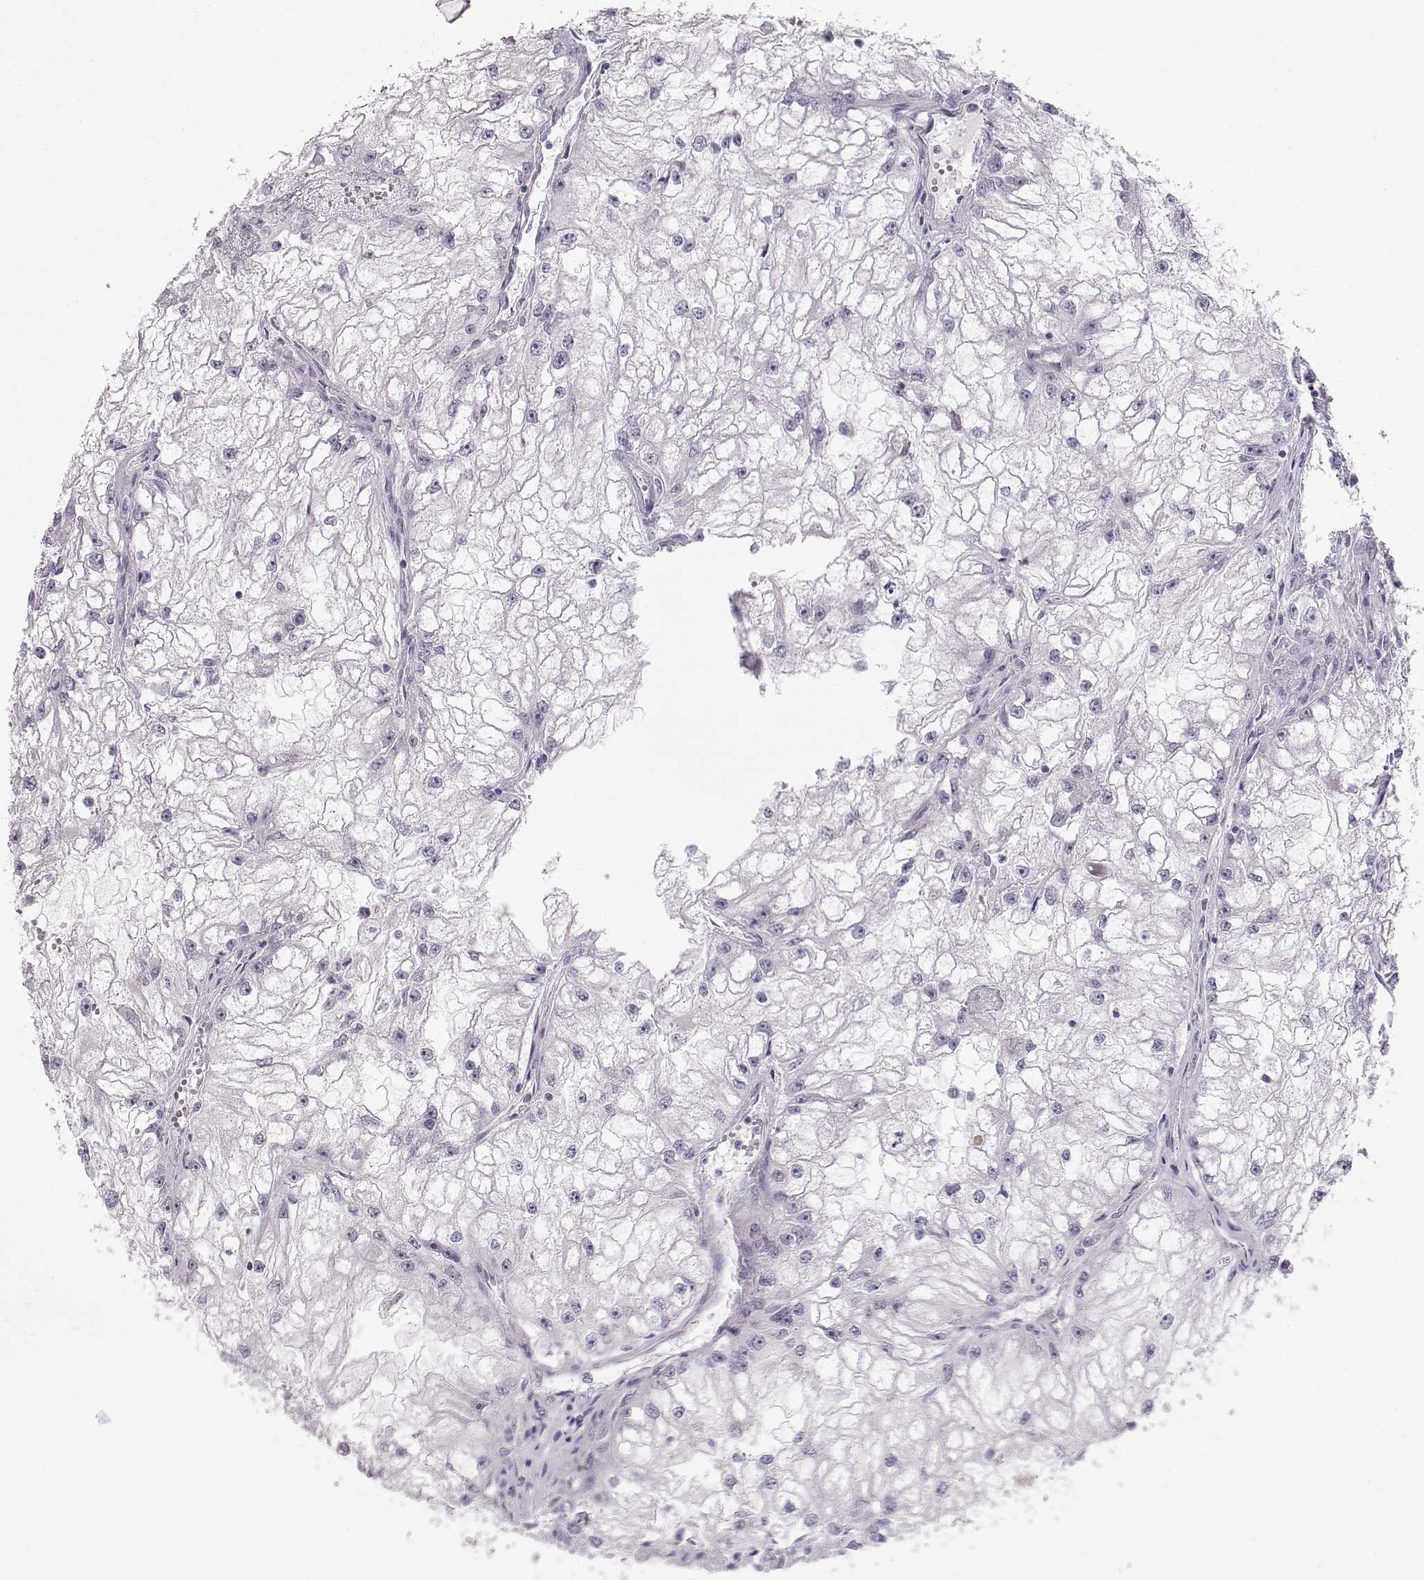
{"staining": {"intensity": "negative", "quantity": "none", "location": "none"}, "tissue": "renal cancer", "cell_type": "Tumor cells", "image_type": "cancer", "snomed": [{"axis": "morphology", "description": "Adenocarcinoma, NOS"}, {"axis": "topography", "description": "Kidney"}], "caption": "This is an IHC photomicrograph of human adenocarcinoma (renal). There is no staining in tumor cells.", "gene": "FAM205A", "patient": {"sex": "male", "age": 59}}